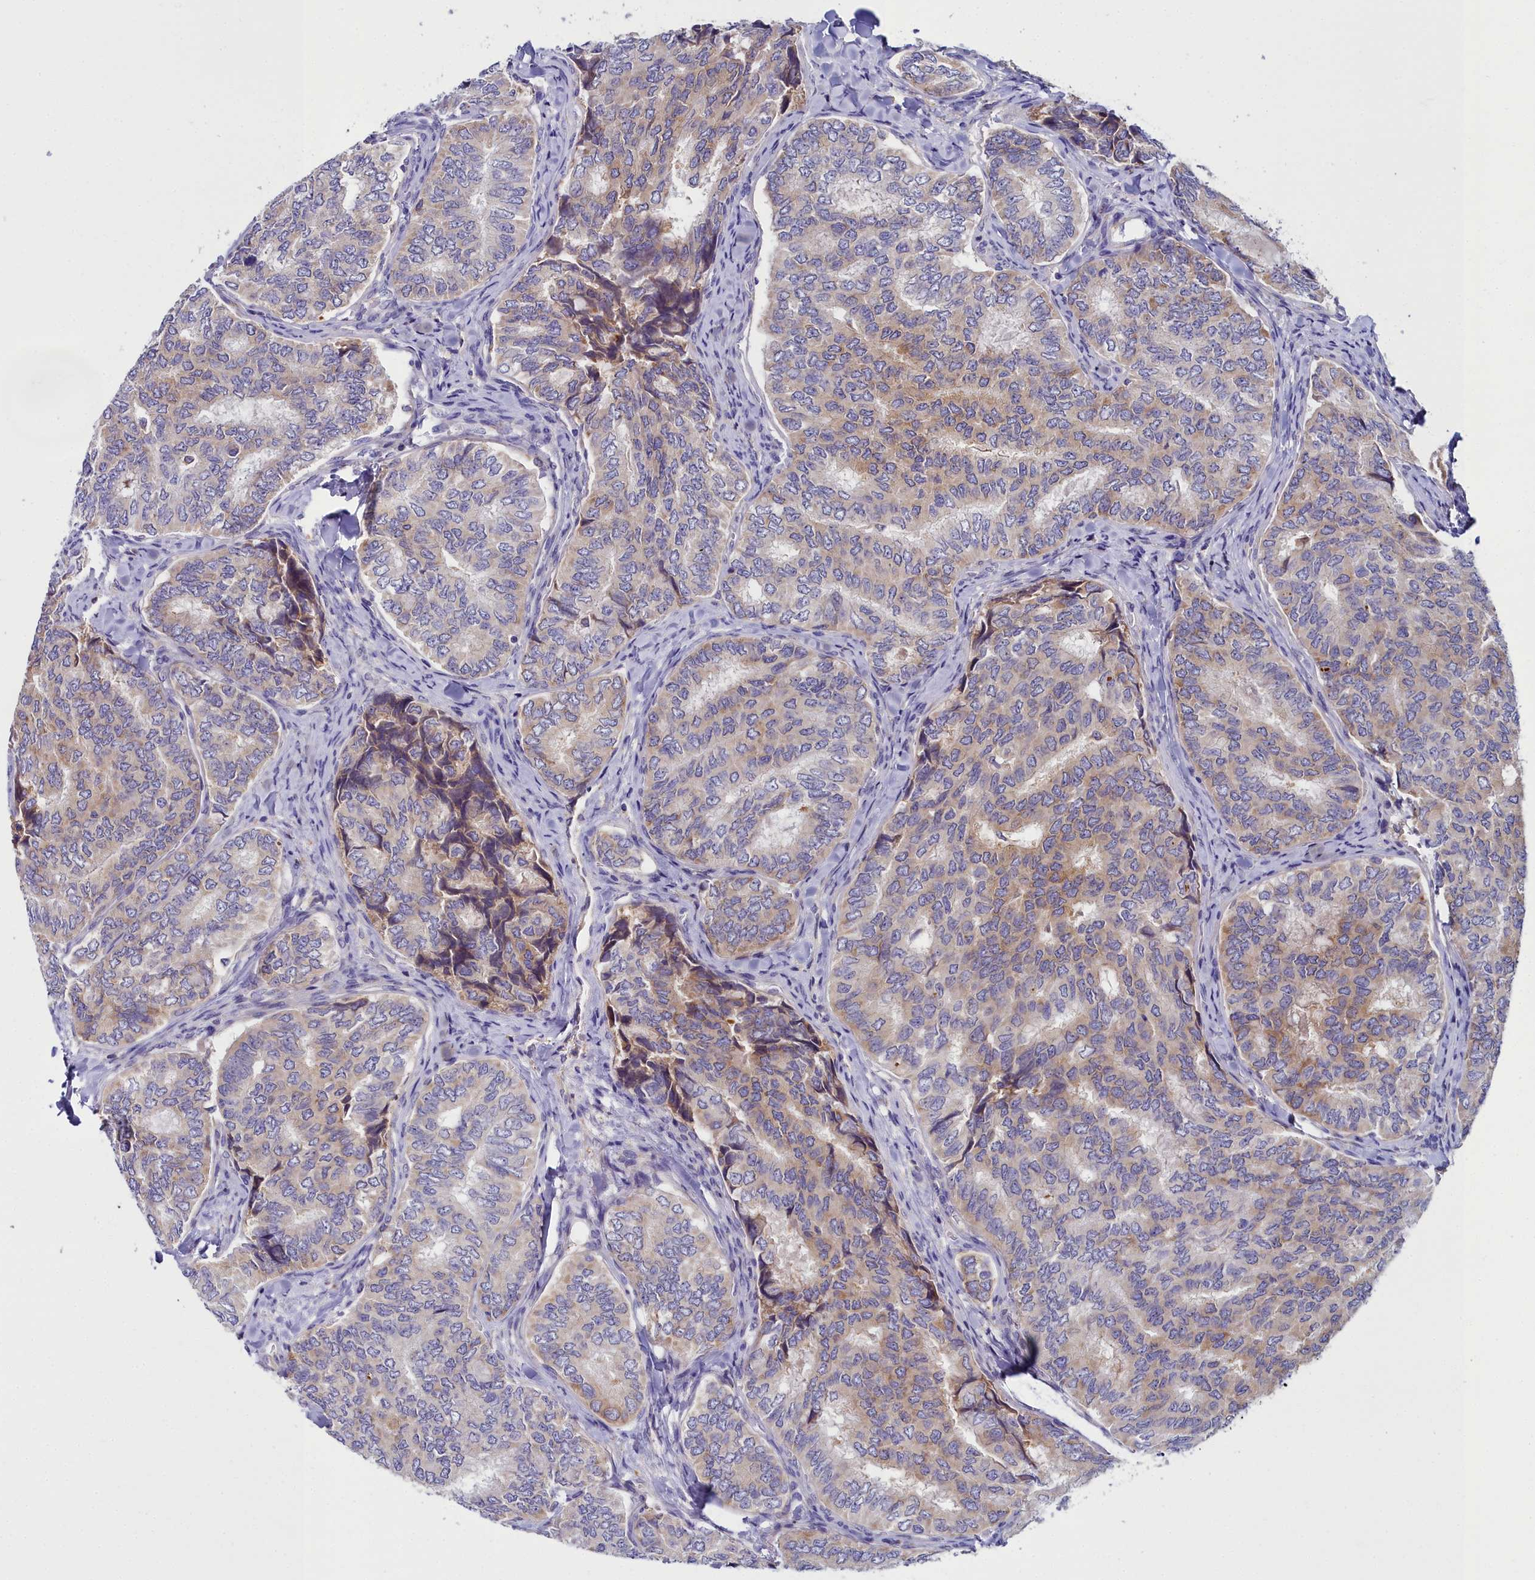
{"staining": {"intensity": "moderate", "quantity": "25%-75%", "location": "cytoplasmic/membranous"}, "tissue": "thyroid cancer", "cell_type": "Tumor cells", "image_type": "cancer", "snomed": [{"axis": "morphology", "description": "Papillary adenocarcinoma, NOS"}, {"axis": "topography", "description": "Thyroid gland"}], "caption": "IHC of human thyroid cancer demonstrates medium levels of moderate cytoplasmic/membranous expression in about 25%-75% of tumor cells.", "gene": "ELAPOR2", "patient": {"sex": "female", "age": 35}}